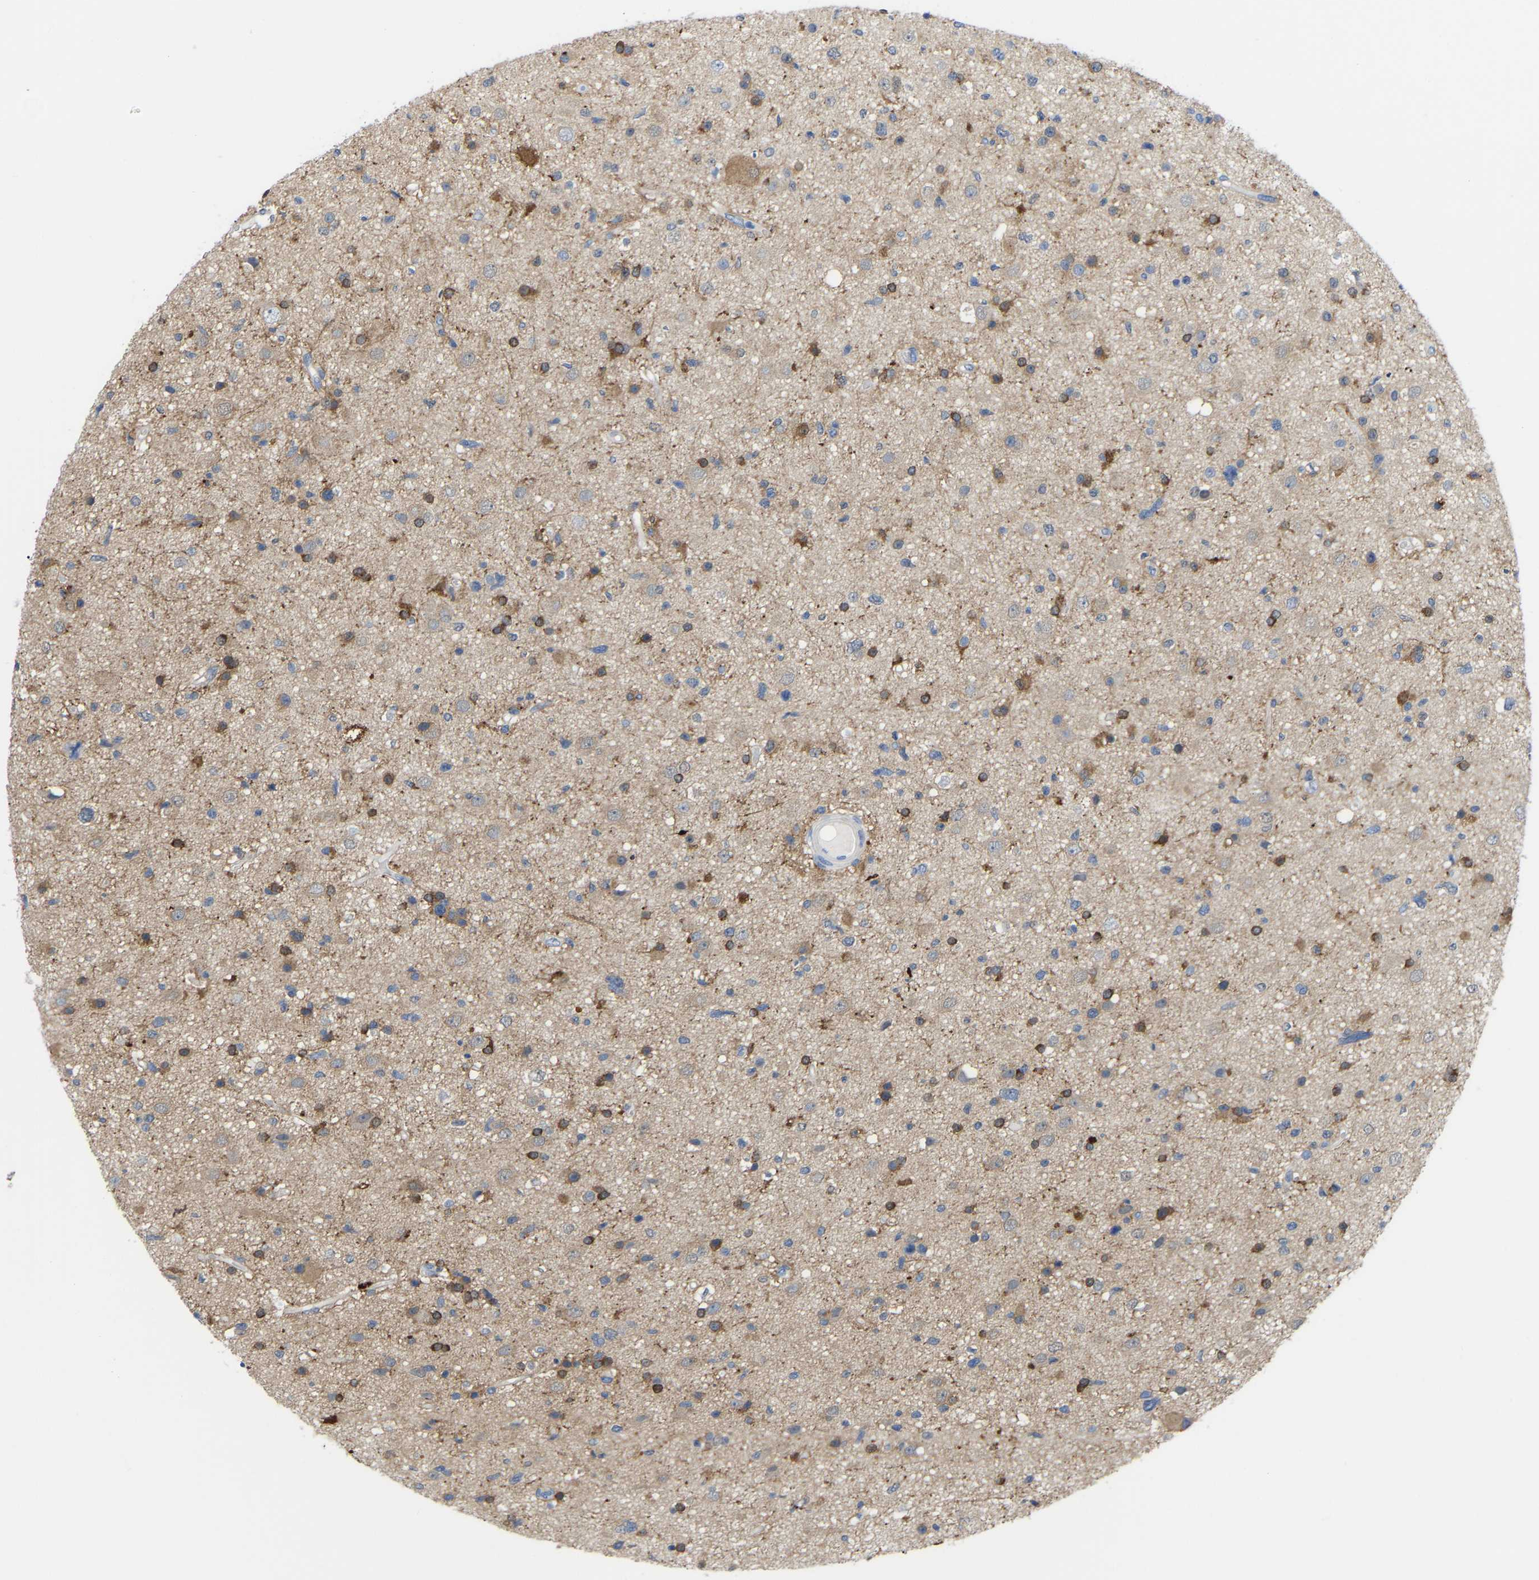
{"staining": {"intensity": "weak", "quantity": ">75%", "location": "cytoplasmic/membranous"}, "tissue": "glioma", "cell_type": "Tumor cells", "image_type": "cancer", "snomed": [{"axis": "morphology", "description": "Glioma, malignant, High grade"}, {"axis": "topography", "description": "Brain"}], "caption": "Immunohistochemistry (IHC) image of neoplastic tissue: malignant glioma (high-grade) stained using immunohistochemistry shows low levels of weak protein expression localized specifically in the cytoplasmic/membranous of tumor cells, appearing as a cytoplasmic/membranous brown color.", "gene": "ABTB2", "patient": {"sex": "male", "age": 33}}